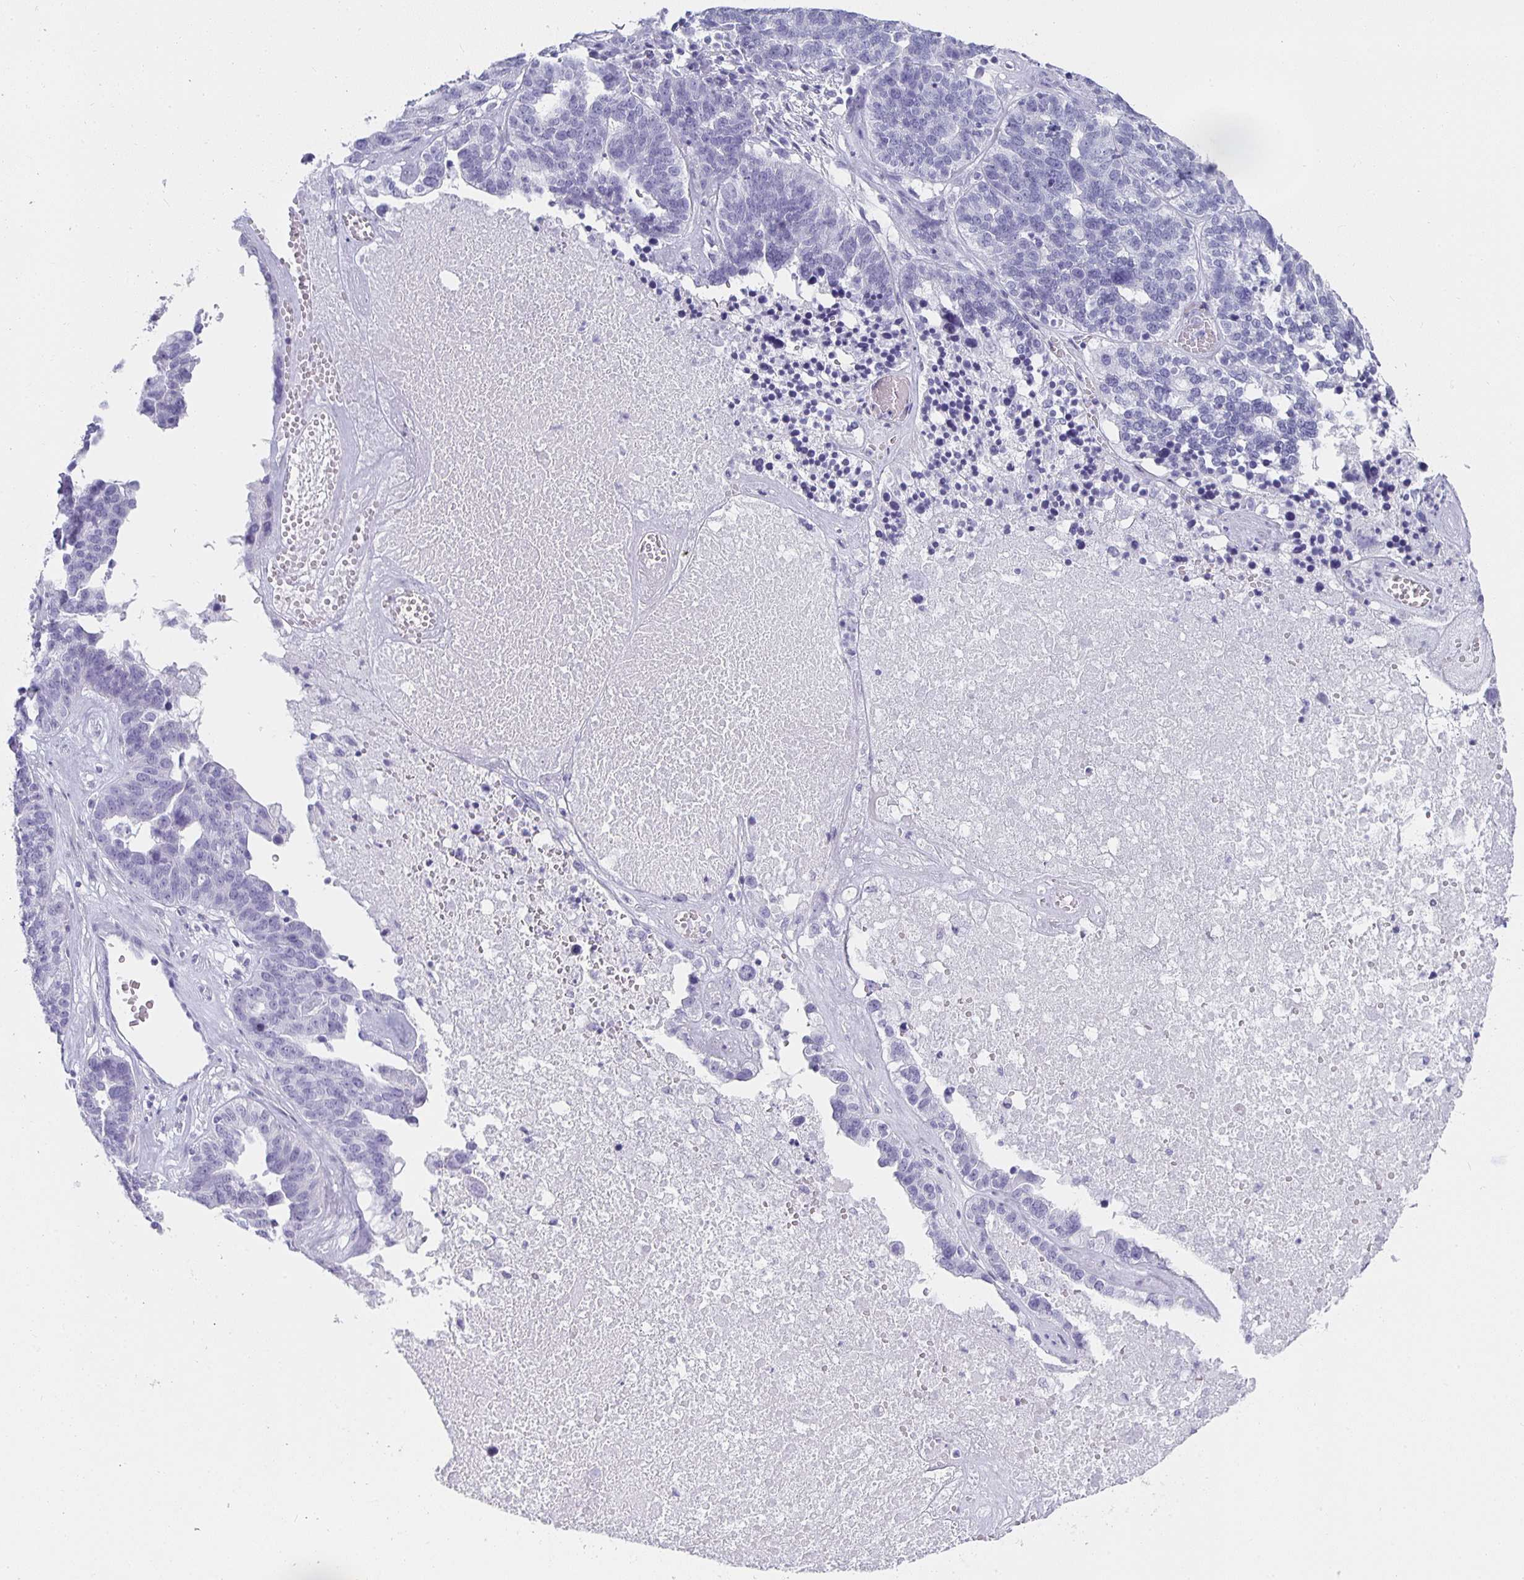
{"staining": {"intensity": "negative", "quantity": "none", "location": "none"}, "tissue": "ovarian cancer", "cell_type": "Tumor cells", "image_type": "cancer", "snomed": [{"axis": "morphology", "description": "Cystadenocarcinoma, serous, NOS"}, {"axis": "topography", "description": "Ovary"}], "caption": "IHC of human serous cystadenocarcinoma (ovarian) demonstrates no positivity in tumor cells.", "gene": "TPSD1", "patient": {"sex": "female", "age": 59}}